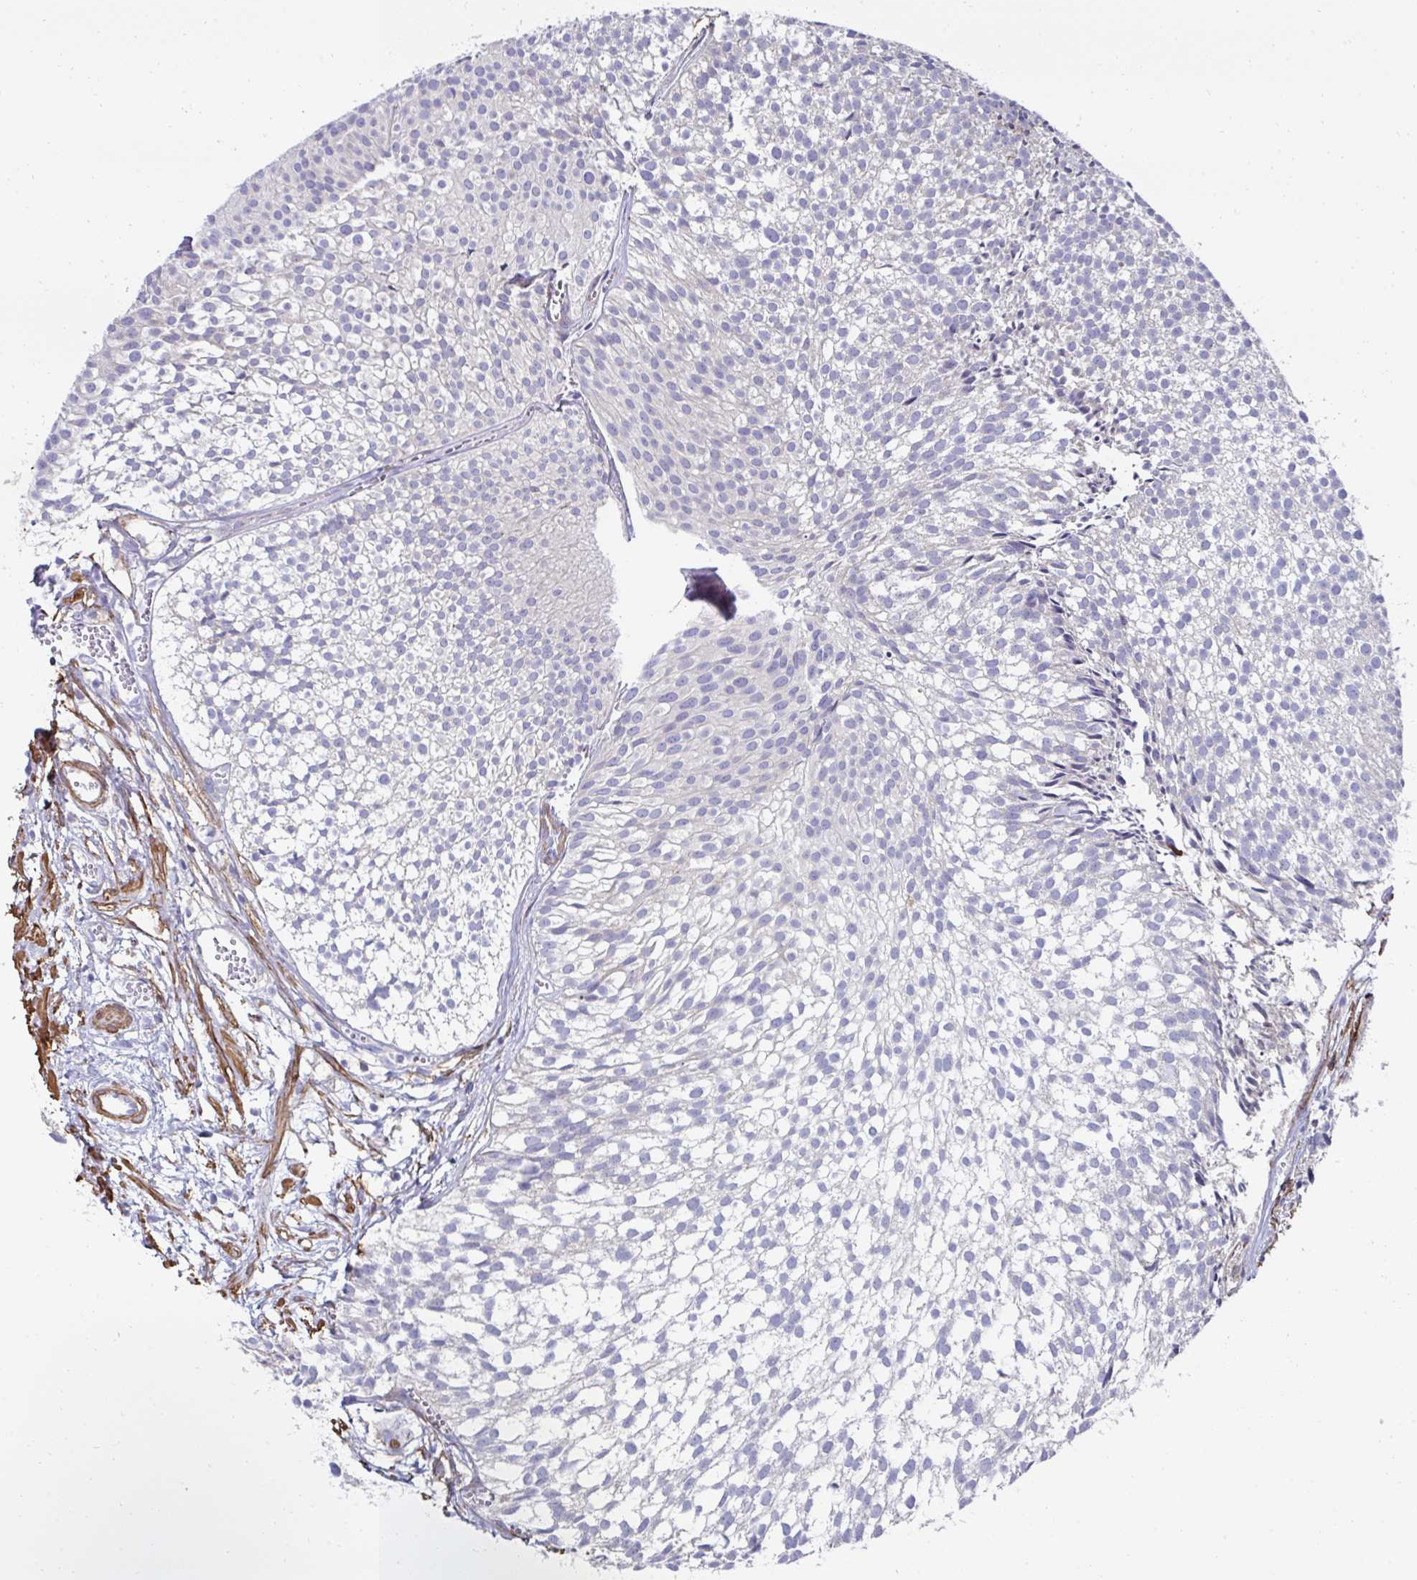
{"staining": {"intensity": "negative", "quantity": "none", "location": "none"}, "tissue": "urothelial cancer", "cell_type": "Tumor cells", "image_type": "cancer", "snomed": [{"axis": "morphology", "description": "Urothelial carcinoma, Low grade"}, {"axis": "topography", "description": "Urinary bladder"}], "caption": "Tumor cells are negative for protein expression in human urothelial cancer.", "gene": "FBXL13", "patient": {"sex": "male", "age": 91}}